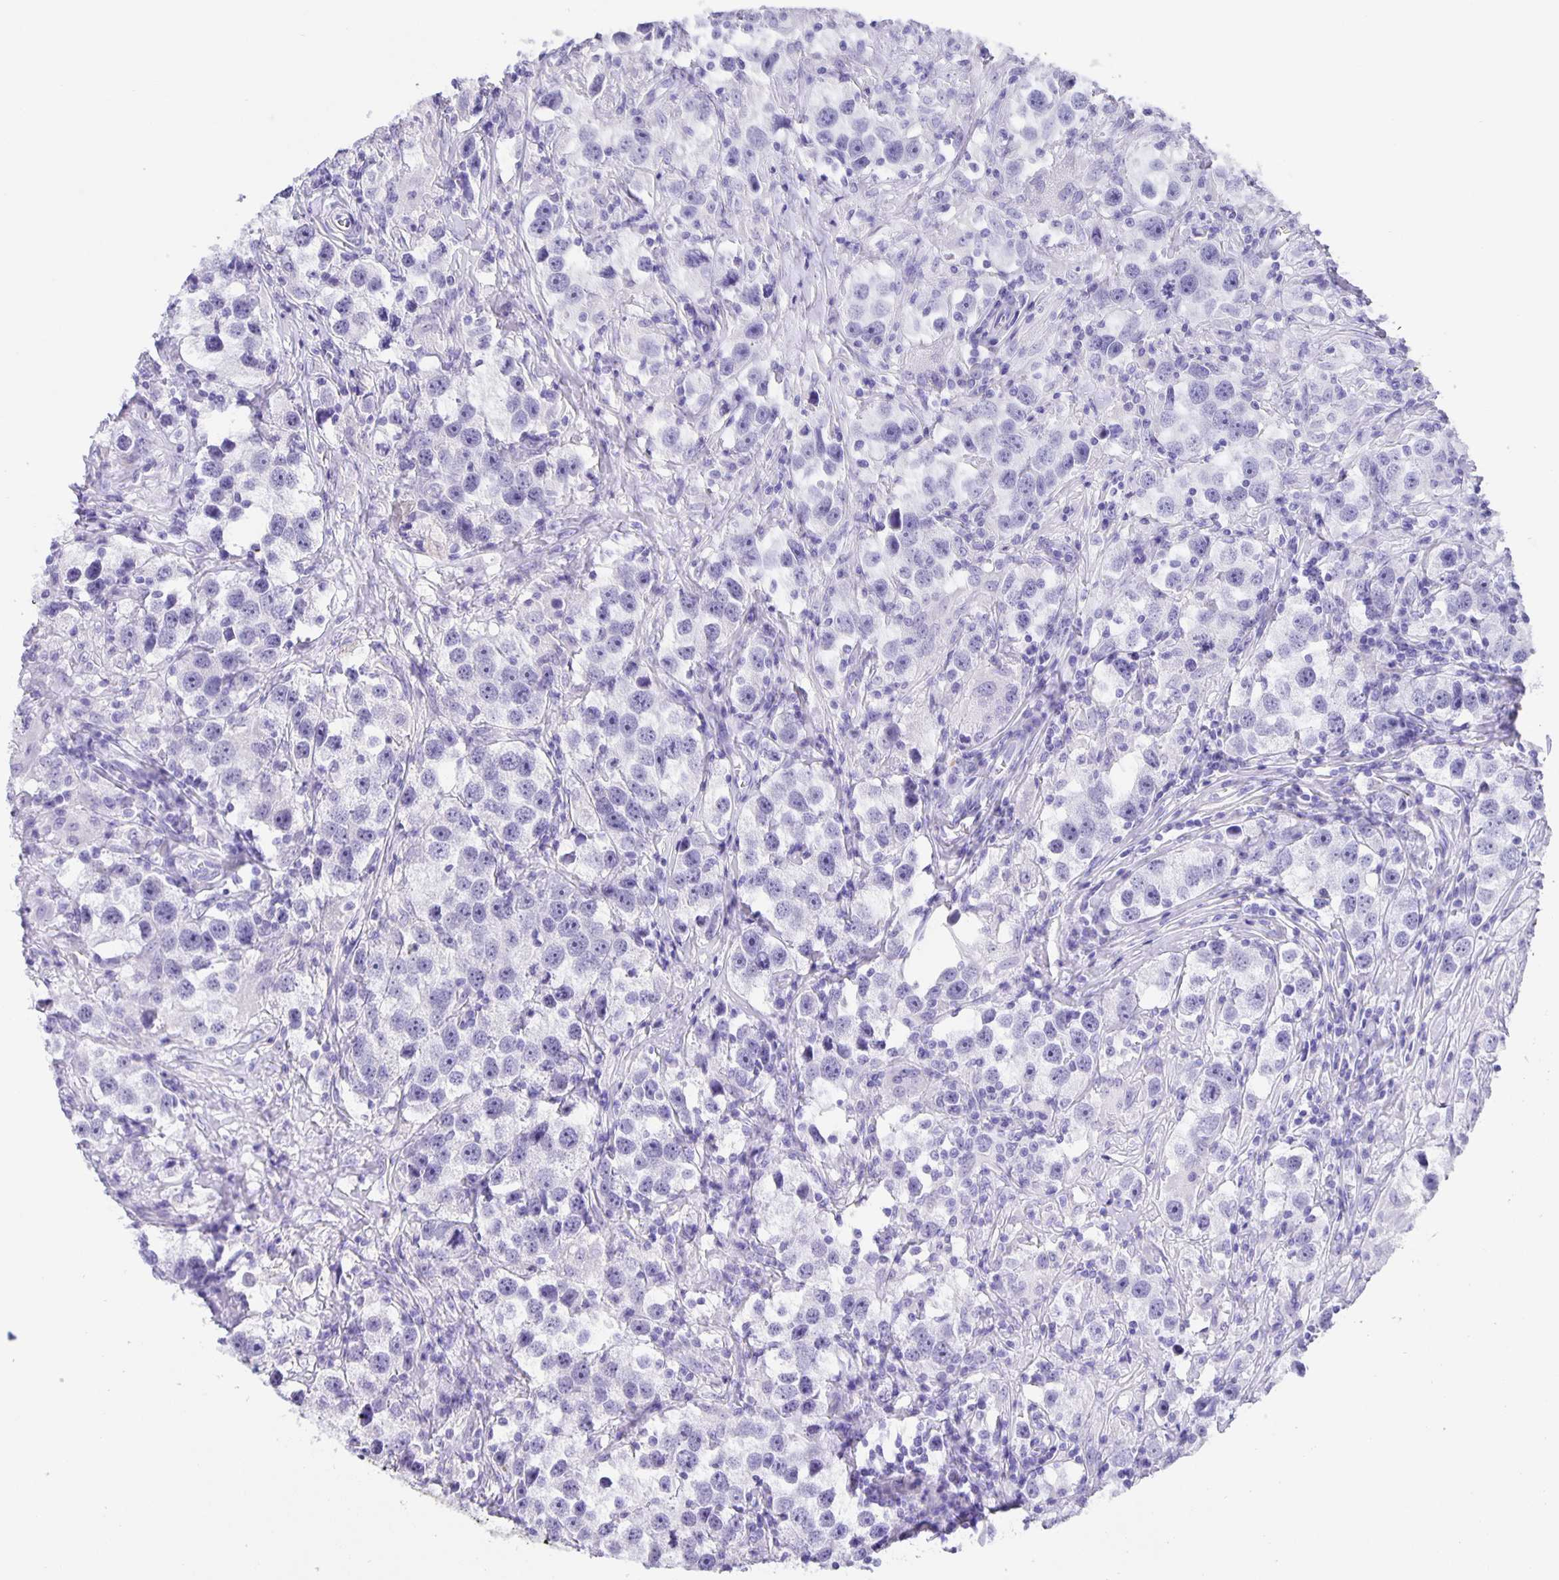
{"staining": {"intensity": "negative", "quantity": "none", "location": "none"}, "tissue": "testis cancer", "cell_type": "Tumor cells", "image_type": "cancer", "snomed": [{"axis": "morphology", "description": "Seminoma, NOS"}, {"axis": "topography", "description": "Testis"}], "caption": "There is no significant staining in tumor cells of testis seminoma. (Stains: DAB IHC with hematoxylin counter stain, Microscopy: brightfield microscopy at high magnification).", "gene": "GUCA2A", "patient": {"sex": "male", "age": 49}}